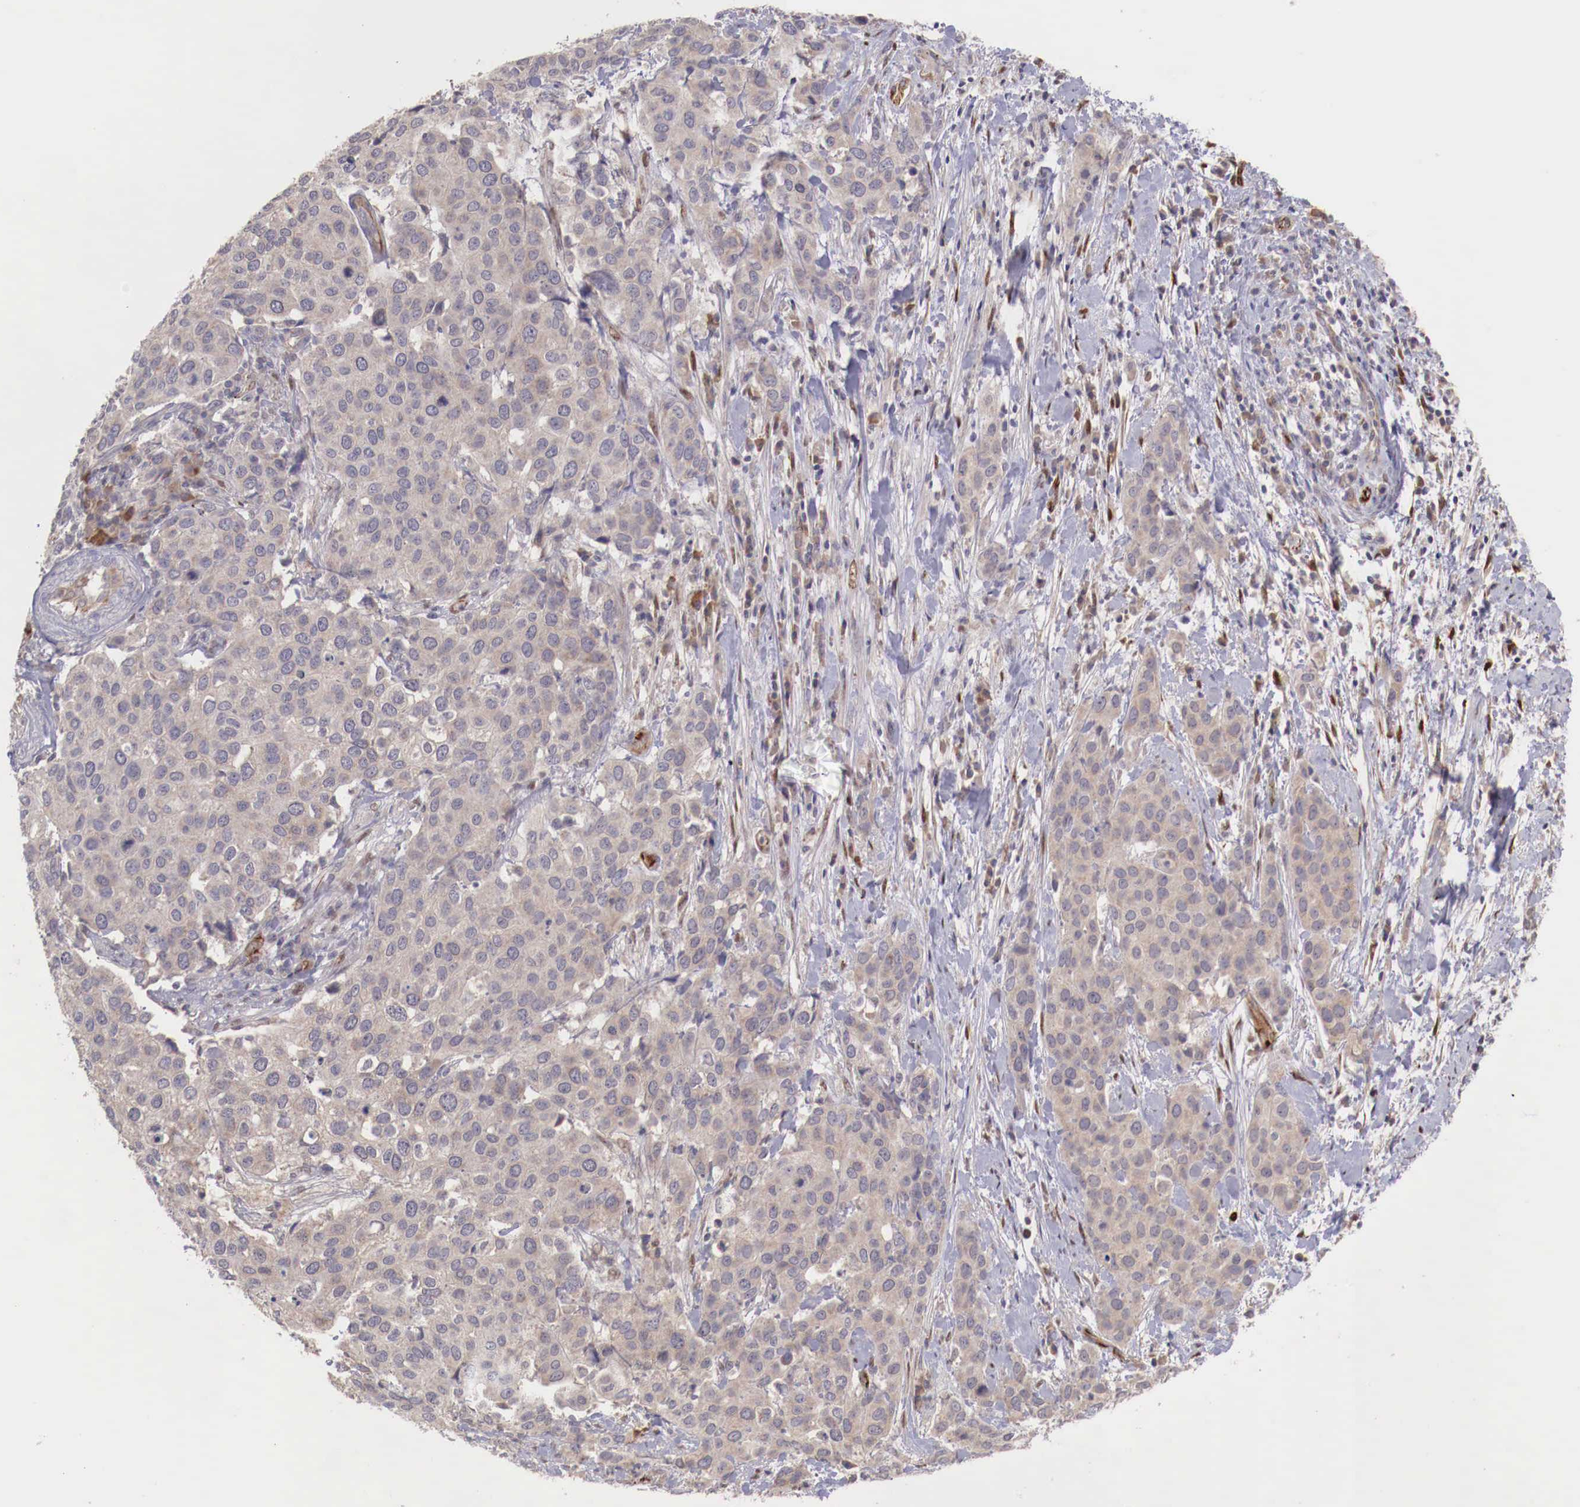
{"staining": {"intensity": "negative", "quantity": "none", "location": "none"}, "tissue": "cervical cancer", "cell_type": "Tumor cells", "image_type": "cancer", "snomed": [{"axis": "morphology", "description": "Squamous cell carcinoma, NOS"}, {"axis": "topography", "description": "Cervix"}], "caption": "Immunohistochemistry photomicrograph of human cervical squamous cell carcinoma stained for a protein (brown), which reveals no expression in tumor cells. (Brightfield microscopy of DAB immunohistochemistry (IHC) at high magnification).", "gene": "WT1", "patient": {"sex": "female", "age": 54}}